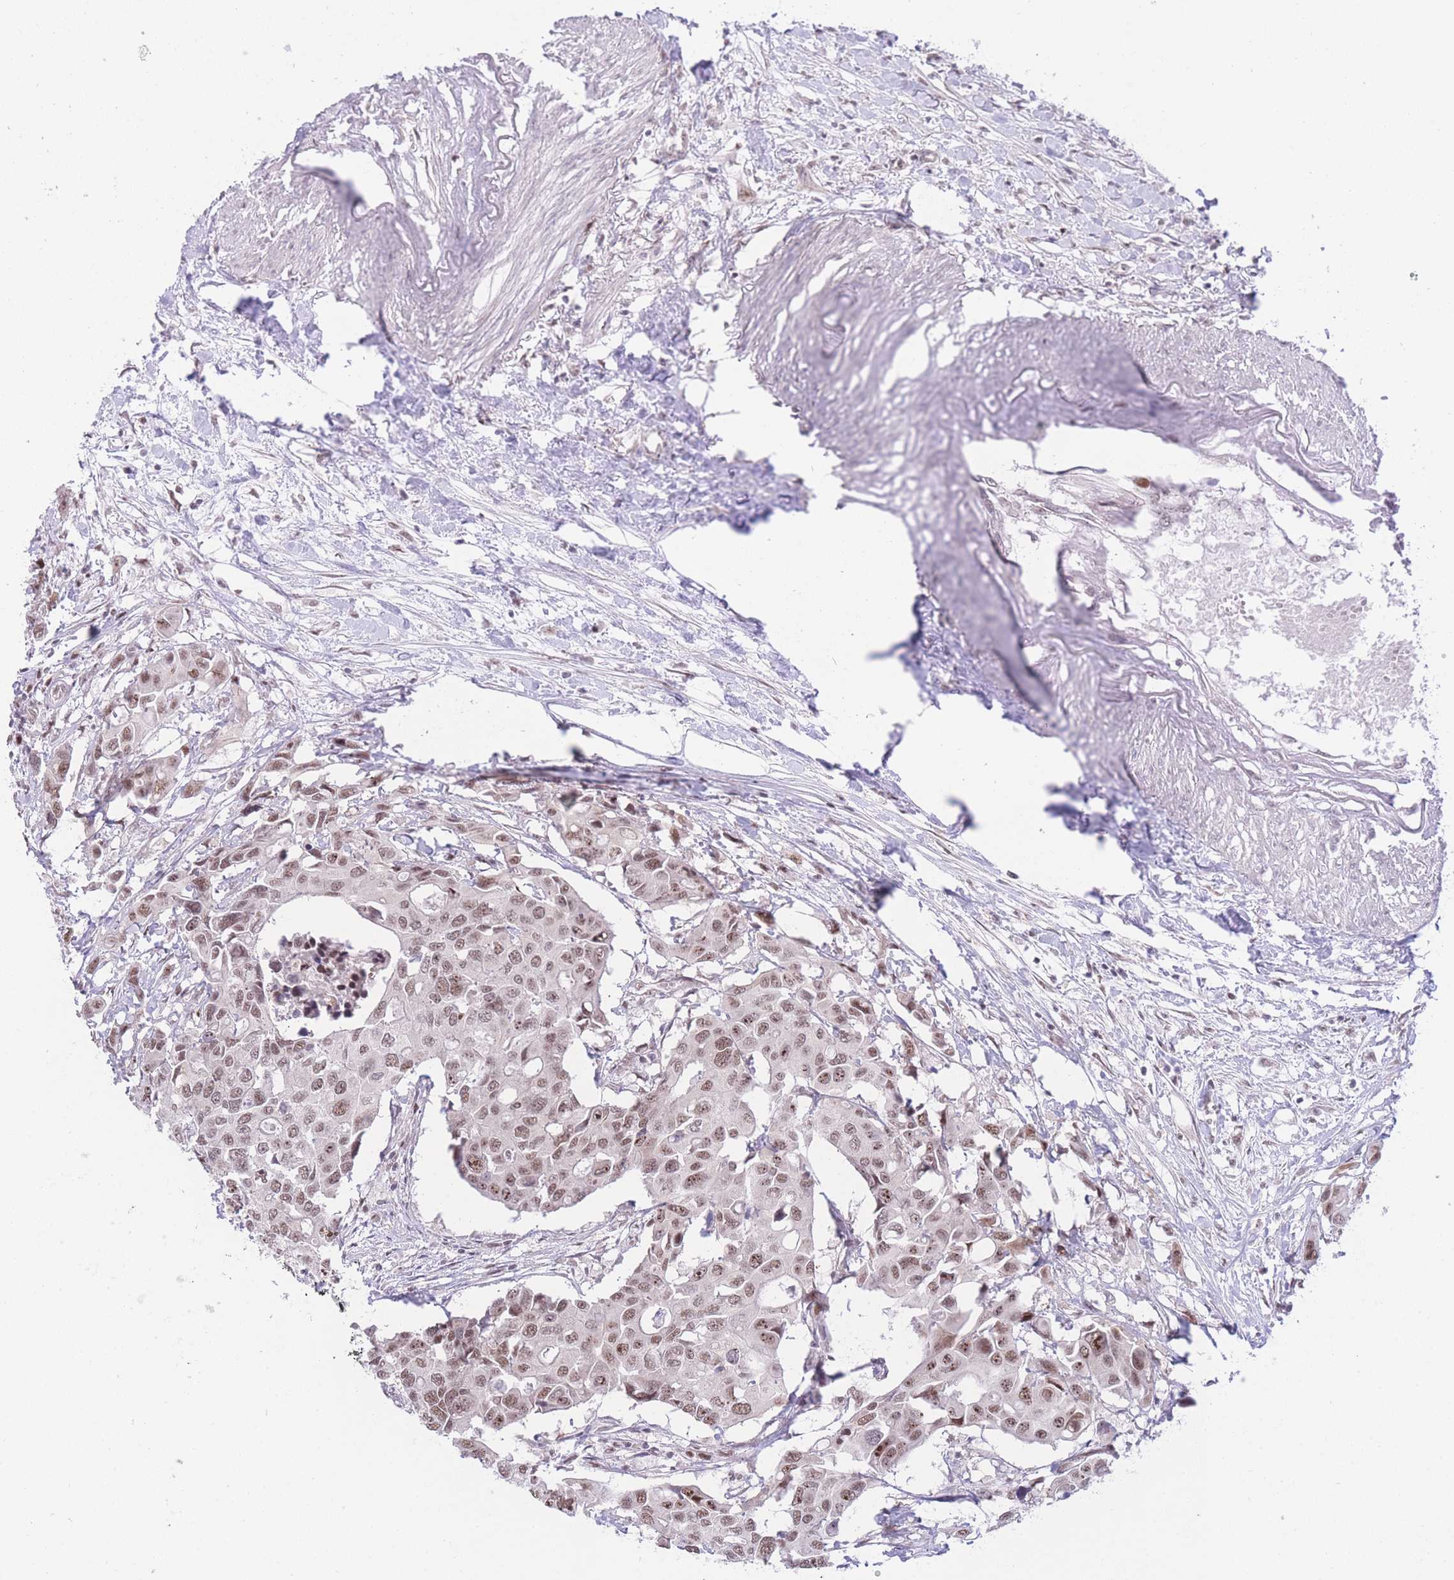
{"staining": {"intensity": "moderate", "quantity": ">75%", "location": "nuclear"}, "tissue": "colorectal cancer", "cell_type": "Tumor cells", "image_type": "cancer", "snomed": [{"axis": "morphology", "description": "Adenocarcinoma, NOS"}, {"axis": "topography", "description": "Colon"}], "caption": "High-power microscopy captured an immunohistochemistry photomicrograph of colorectal cancer, revealing moderate nuclear expression in about >75% of tumor cells. (IHC, brightfield microscopy, high magnification).", "gene": "PCIF1", "patient": {"sex": "male", "age": 77}}